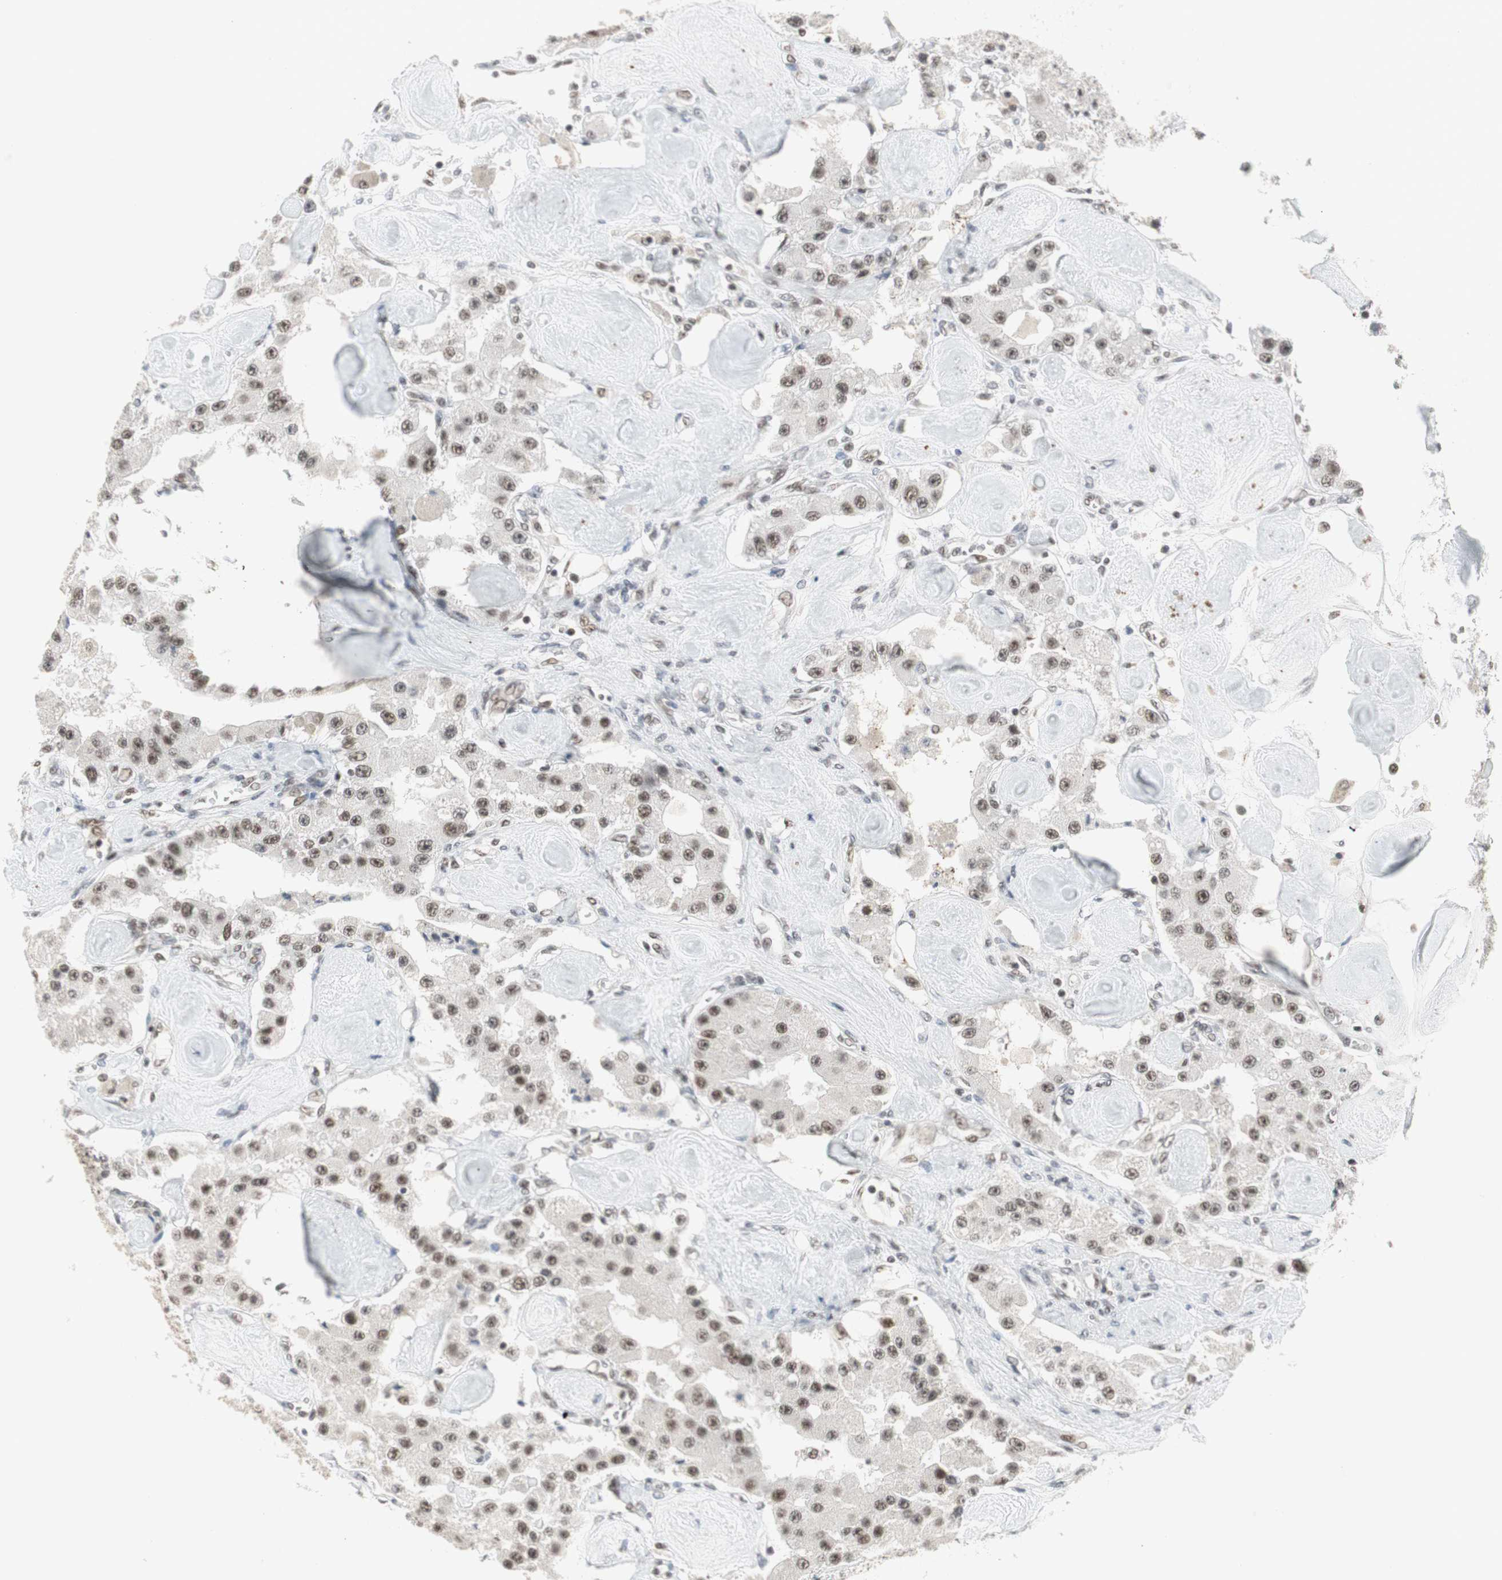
{"staining": {"intensity": "moderate", "quantity": ">75%", "location": "nuclear"}, "tissue": "carcinoid", "cell_type": "Tumor cells", "image_type": "cancer", "snomed": [{"axis": "morphology", "description": "Carcinoid, malignant, NOS"}, {"axis": "topography", "description": "Pancreas"}], "caption": "Carcinoid stained with DAB (3,3'-diaminobenzidine) immunohistochemistry reveals medium levels of moderate nuclear expression in approximately >75% of tumor cells.", "gene": "RTF1", "patient": {"sex": "male", "age": 41}}